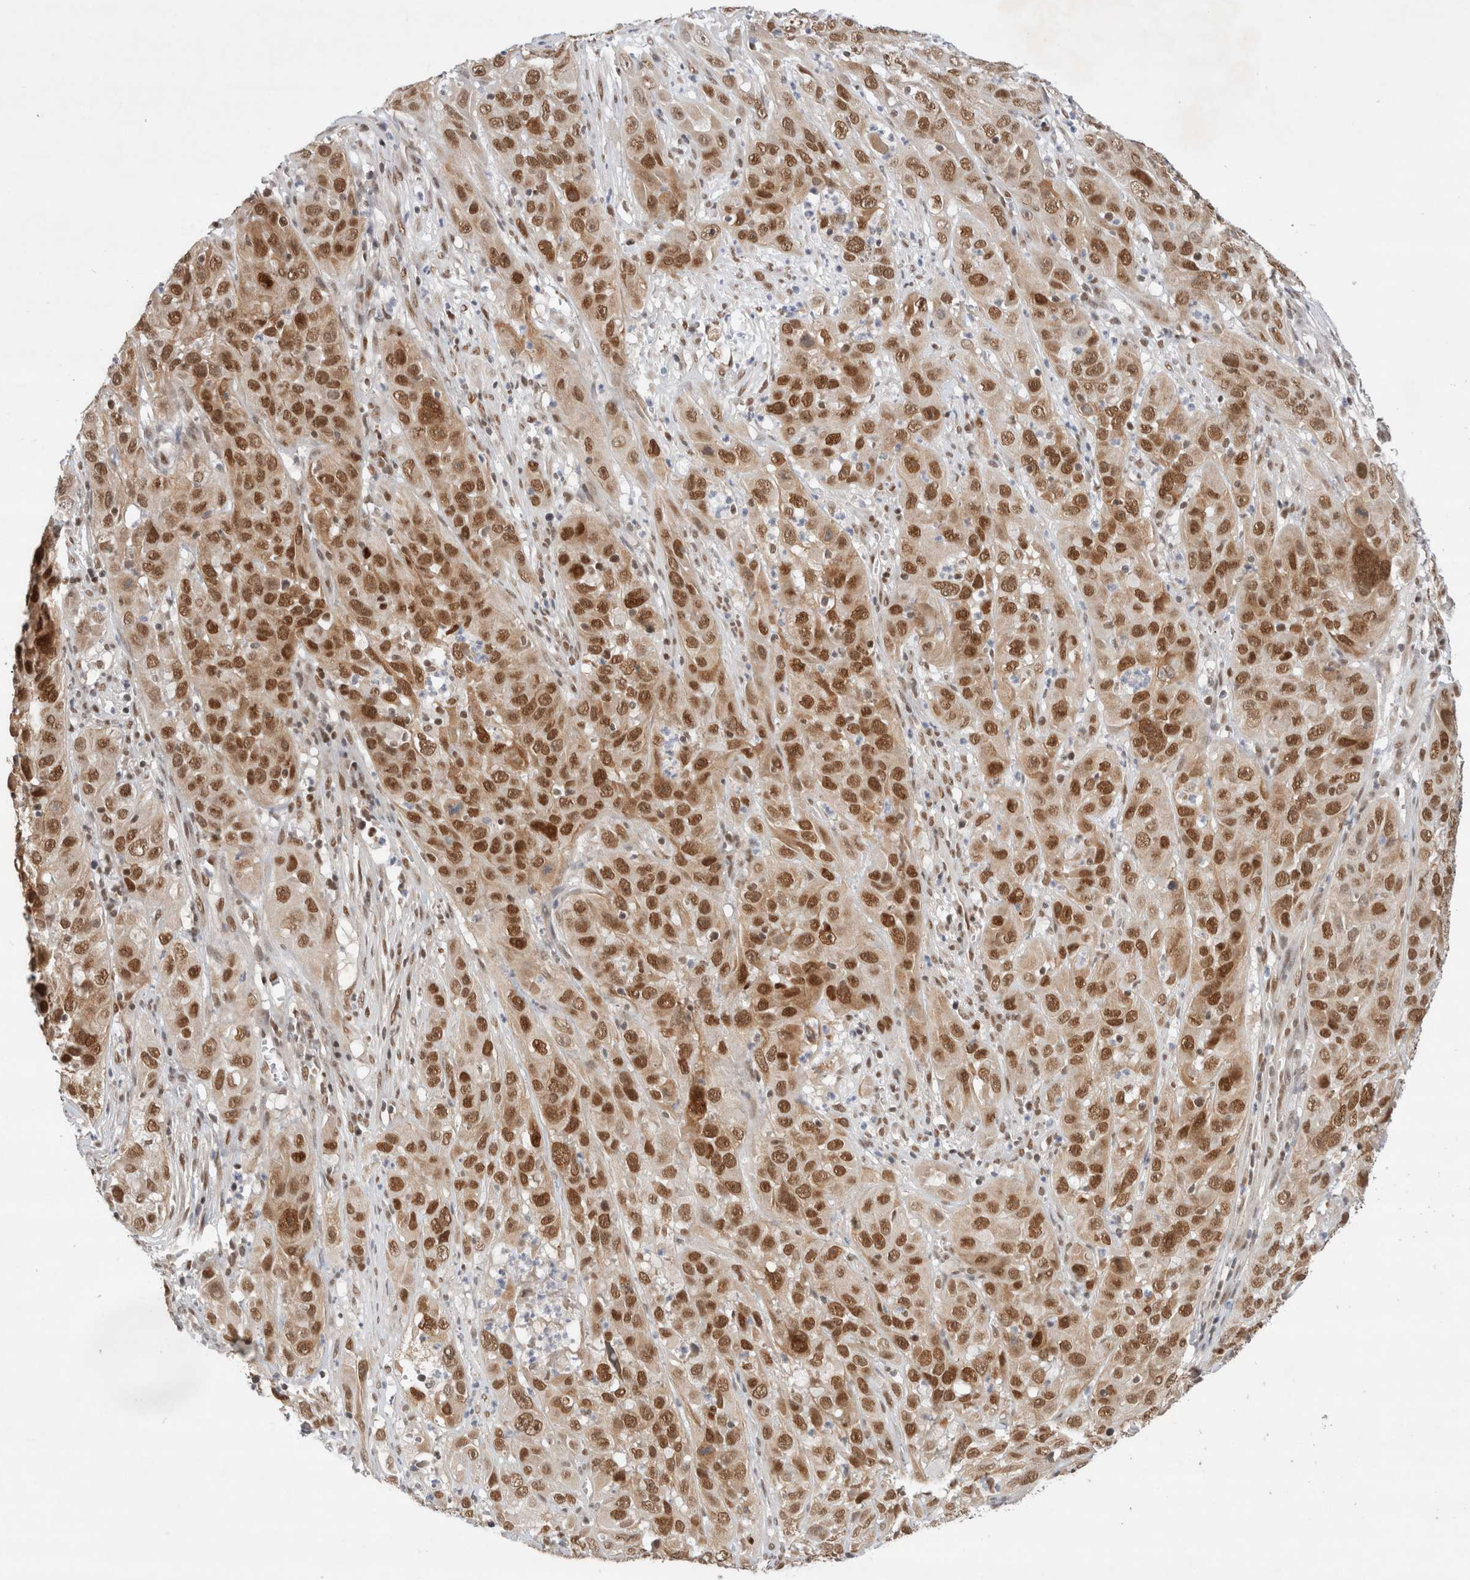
{"staining": {"intensity": "moderate", "quantity": ">75%", "location": "nuclear"}, "tissue": "cervical cancer", "cell_type": "Tumor cells", "image_type": "cancer", "snomed": [{"axis": "morphology", "description": "Squamous cell carcinoma, NOS"}, {"axis": "topography", "description": "Cervix"}], "caption": "Protein expression analysis of human cervical cancer reveals moderate nuclear staining in approximately >75% of tumor cells.", "gene": "GTF2I", "patient": {"sex": "female", "age": 32}}